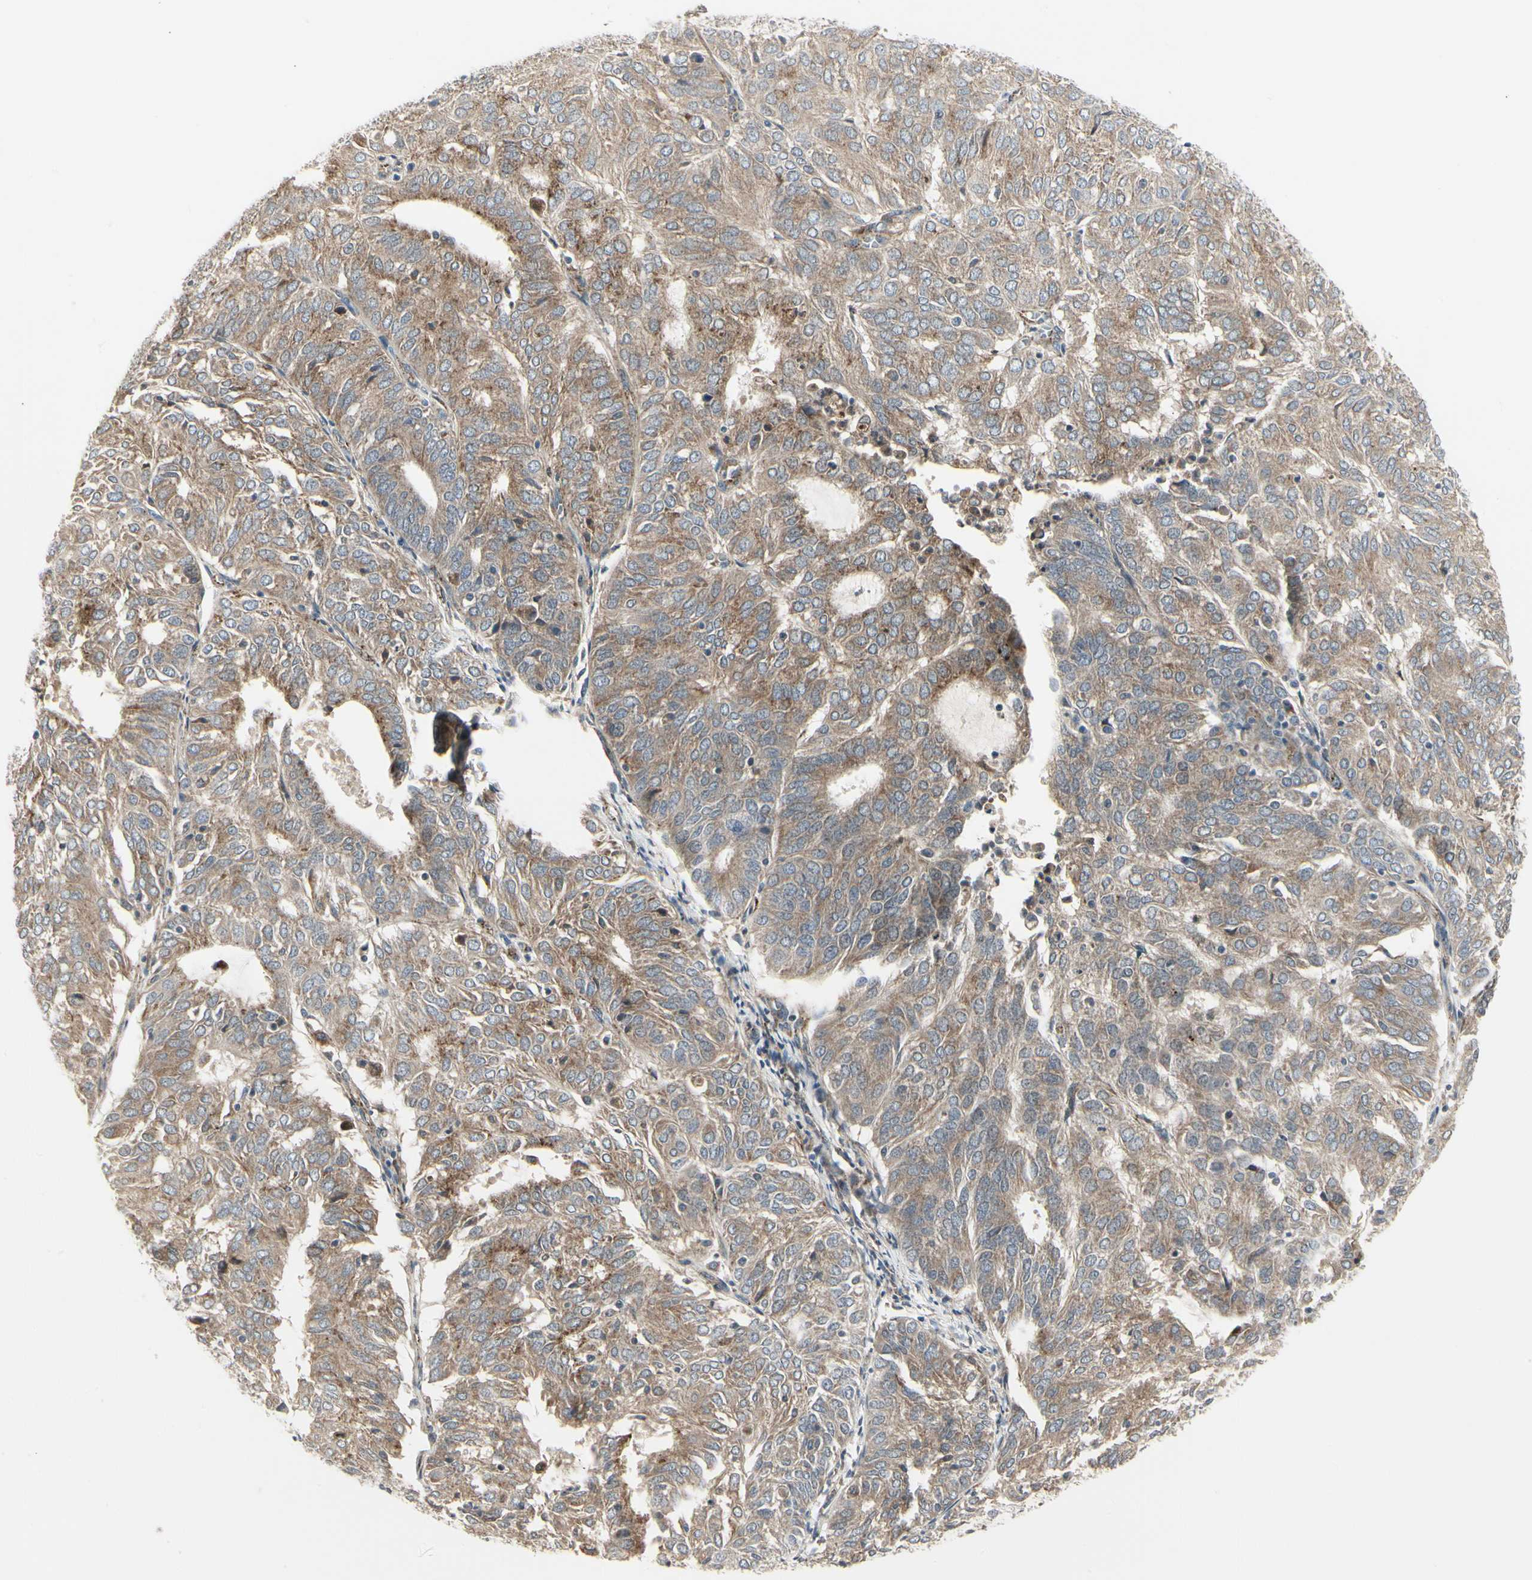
{"staining": {"intensity": "weak", "quantity": ">75%", "location": "cytoplasmic/membranous"}, "tissue": "endometrial cancer", "cell_type": "Tumor cells", "image_type": "cancer", "snomed": [{"axis": "morphology", "description": "Adenocarcinoma, NOS"}, {"axis": "topography", "description": "Uterus"}], "caption": "Adenocarcinoma (endometrial) stained with IHC exhibits weak cytoplasmic/membranous positivity in approximately >75% of tumor cells.", "gene": "GRN", "patient": {"sex": "female", "age": 60}}